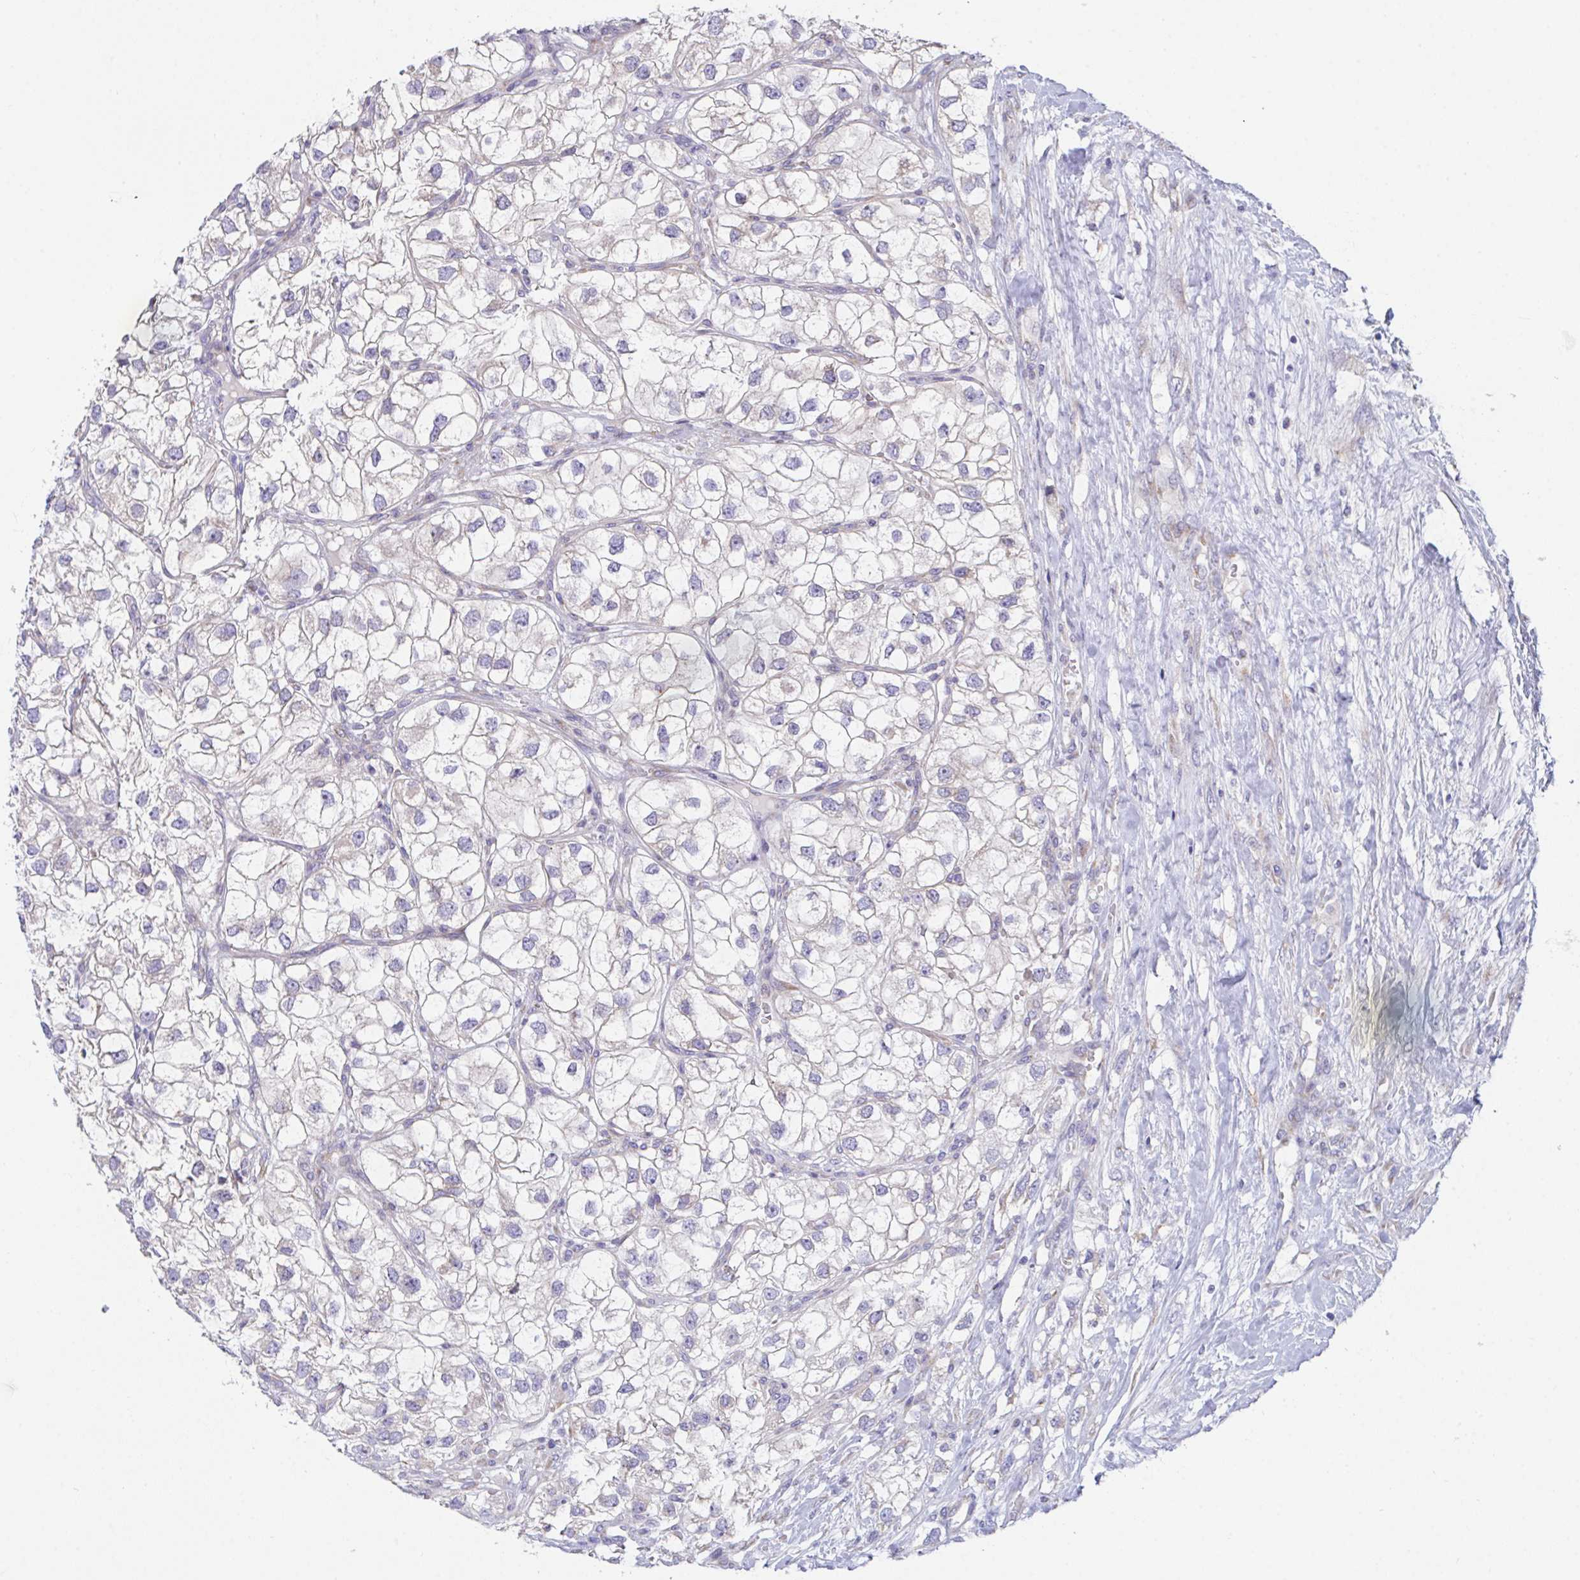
{"staining": {"intensity": "negative", "quantity": "none", "location": "none"}, "tissue": "renal cancer", "cell_type": "Tumor cells", "image_type": "cancer", "snomed": [{"axis": "morphology", "description": "Adenocarcinoma, NOS"}, {"axis": "topography", "description": "Kidney"}], "caption": "There is no significant expression in tumor cells of renal cancer (adenocarcinoma).", "gene": "MIA3", "patient": {"sex": "male", "age": 59}}